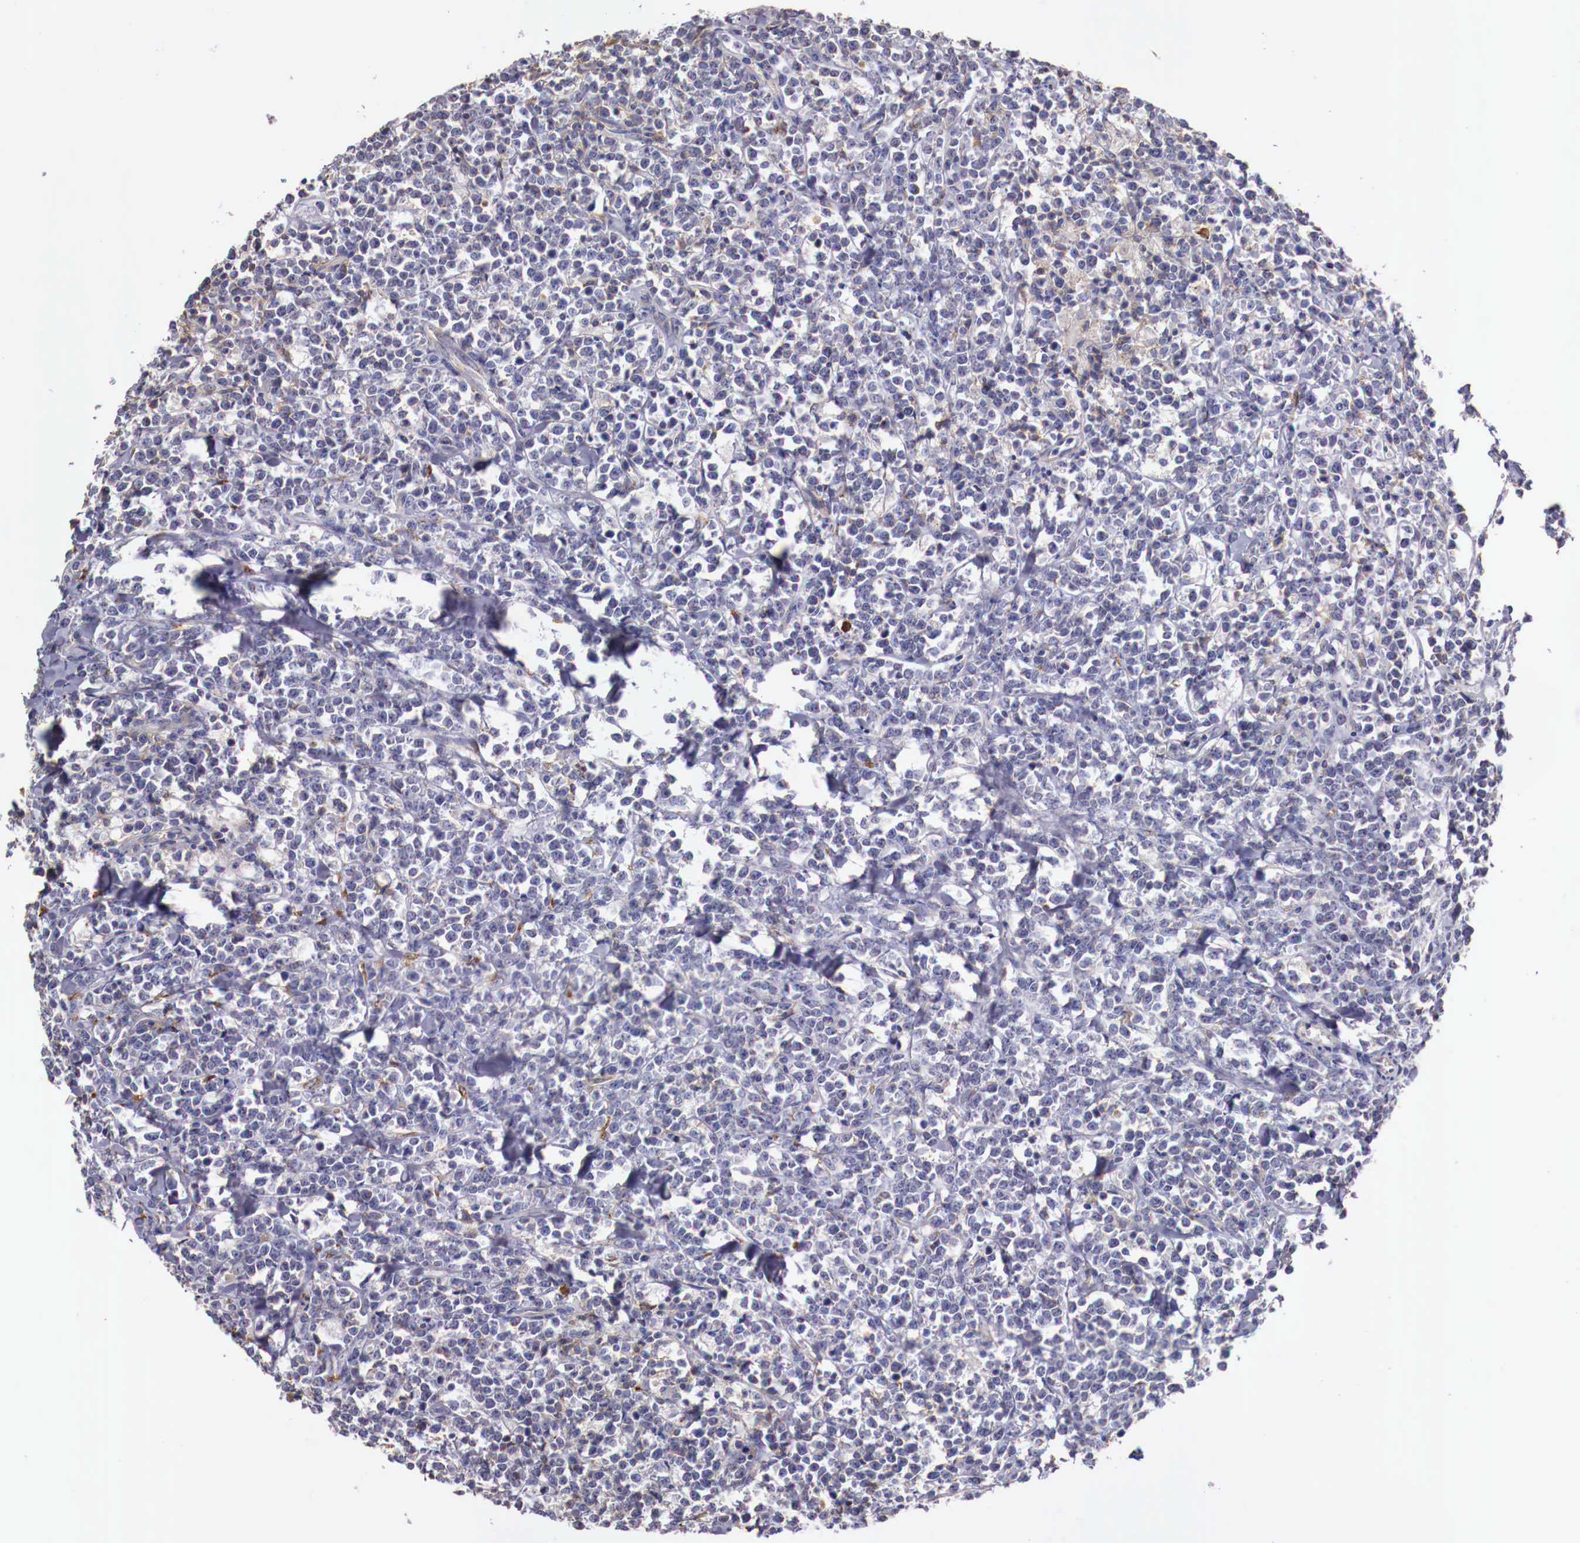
{"staining": {"intensity": "negative", "quantity": "none", "location": "none"}, "tissue": "lymphoma", "cell_type": "Tumor cells", "image_type": "cancer", "snomed": [{"axis": "morphology", "description": "Malignant lymphoma, non-Hodgkin's type, High grade"}, {"axis": "topography", "description": "Small intestine"}, {"axis": "topography", "description": "Colon"}], "caption": "DAB (3,3'-diaminobenzidine) immunohistochemical staining of lymphoma displays no significant expression in tumor cells.", "gene": "PITPNA", "patient": {"sex": "male", "age": 8}}